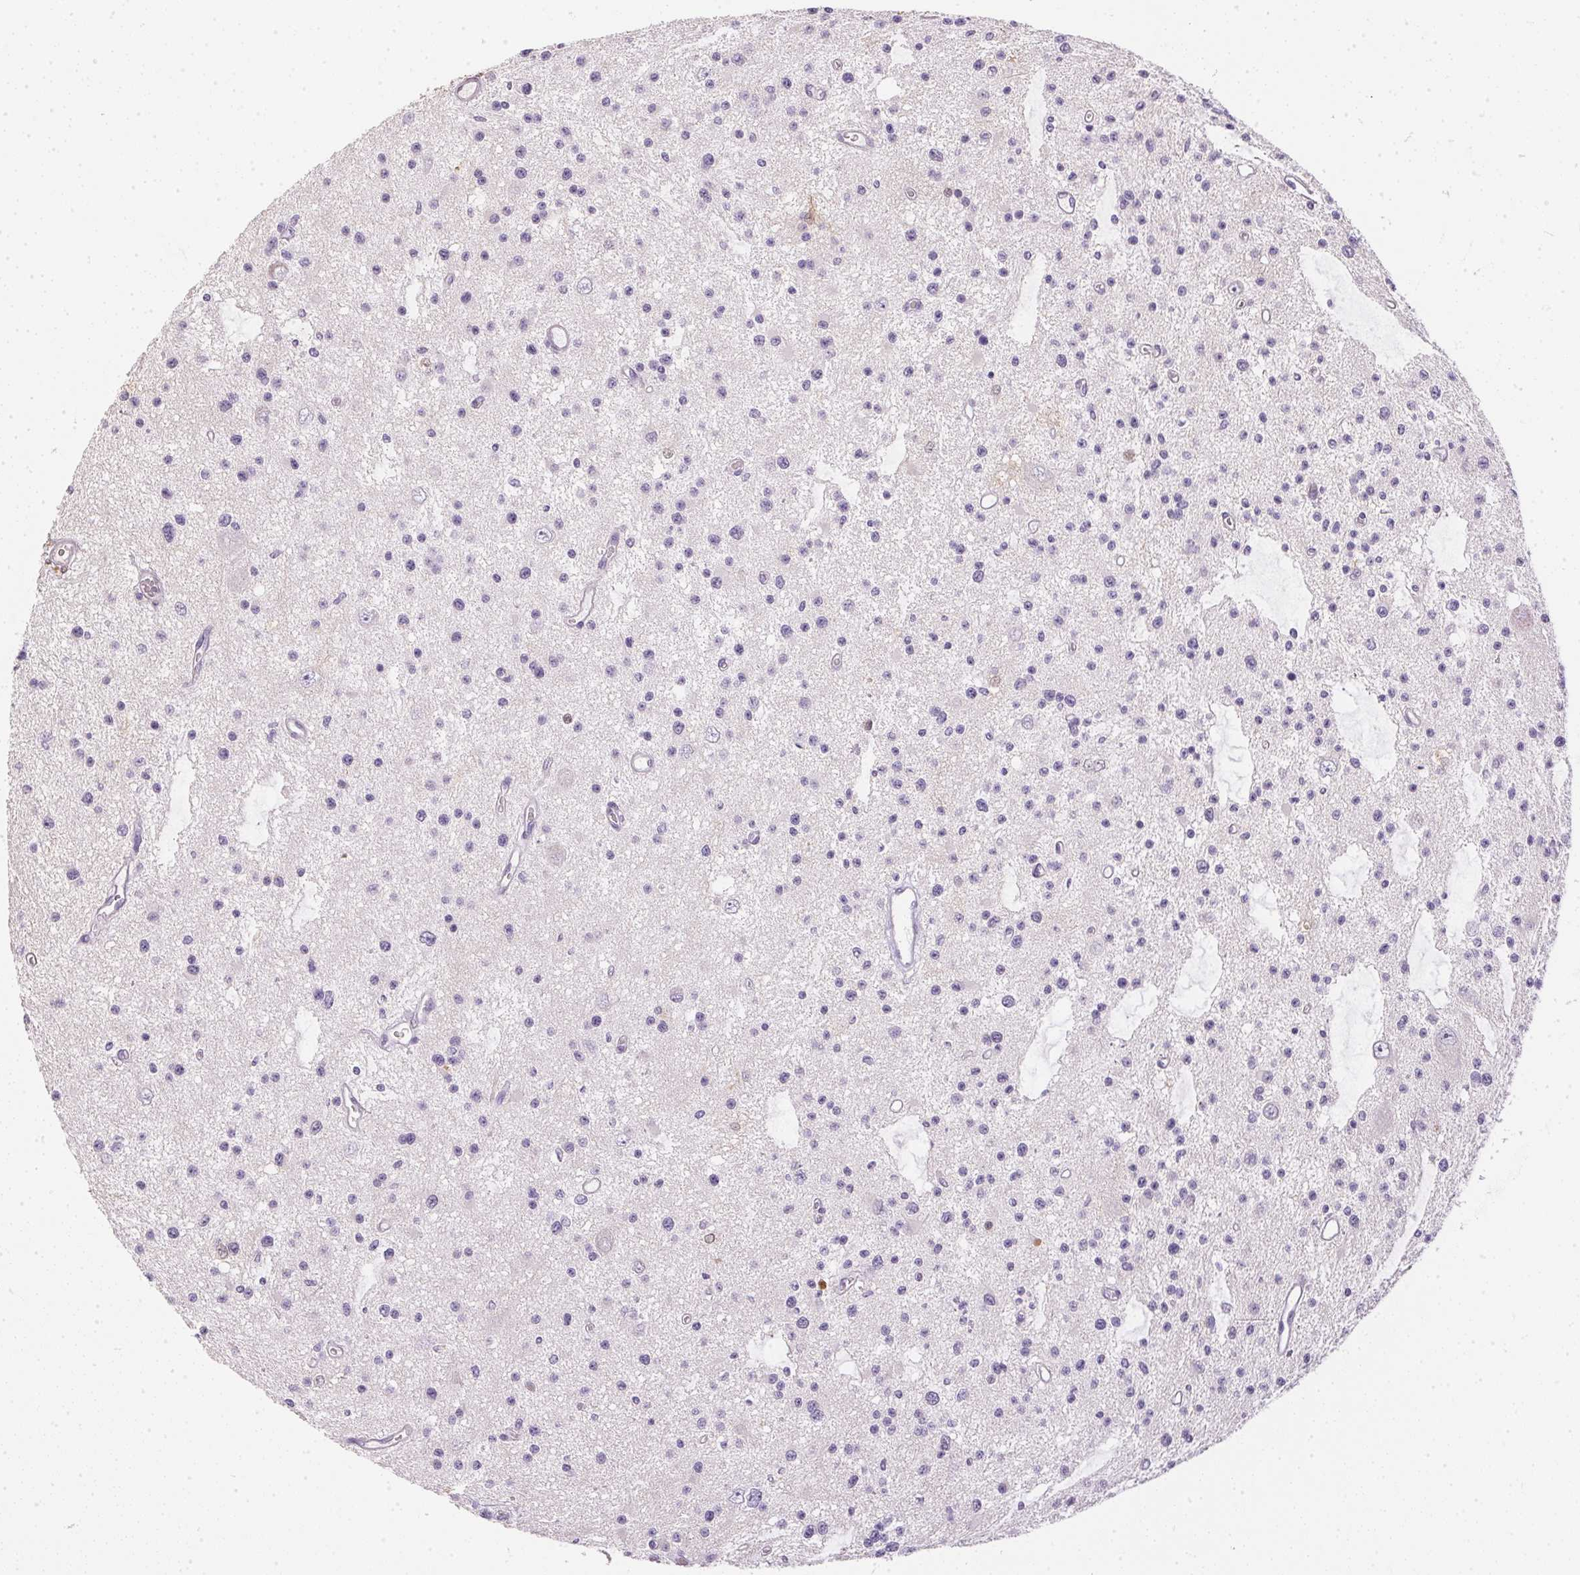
{"staining": {"intensity": "negative", "quantity": "none", "location": "none"}, "tissue": "glioma", "cell_type": "Tumor cells", "image_type": "cancer", "snomed": [{"axis": "morphology", "description": "Glioma, malignant, Low grade"}, {"axis": "topography", "description": "Brain"}], "caption": "Tumor cells show no significant protein positivity in malignant glioma (low-grade).", "gene": "S100A3", "patient": {"sex": "male", "age": 43}}